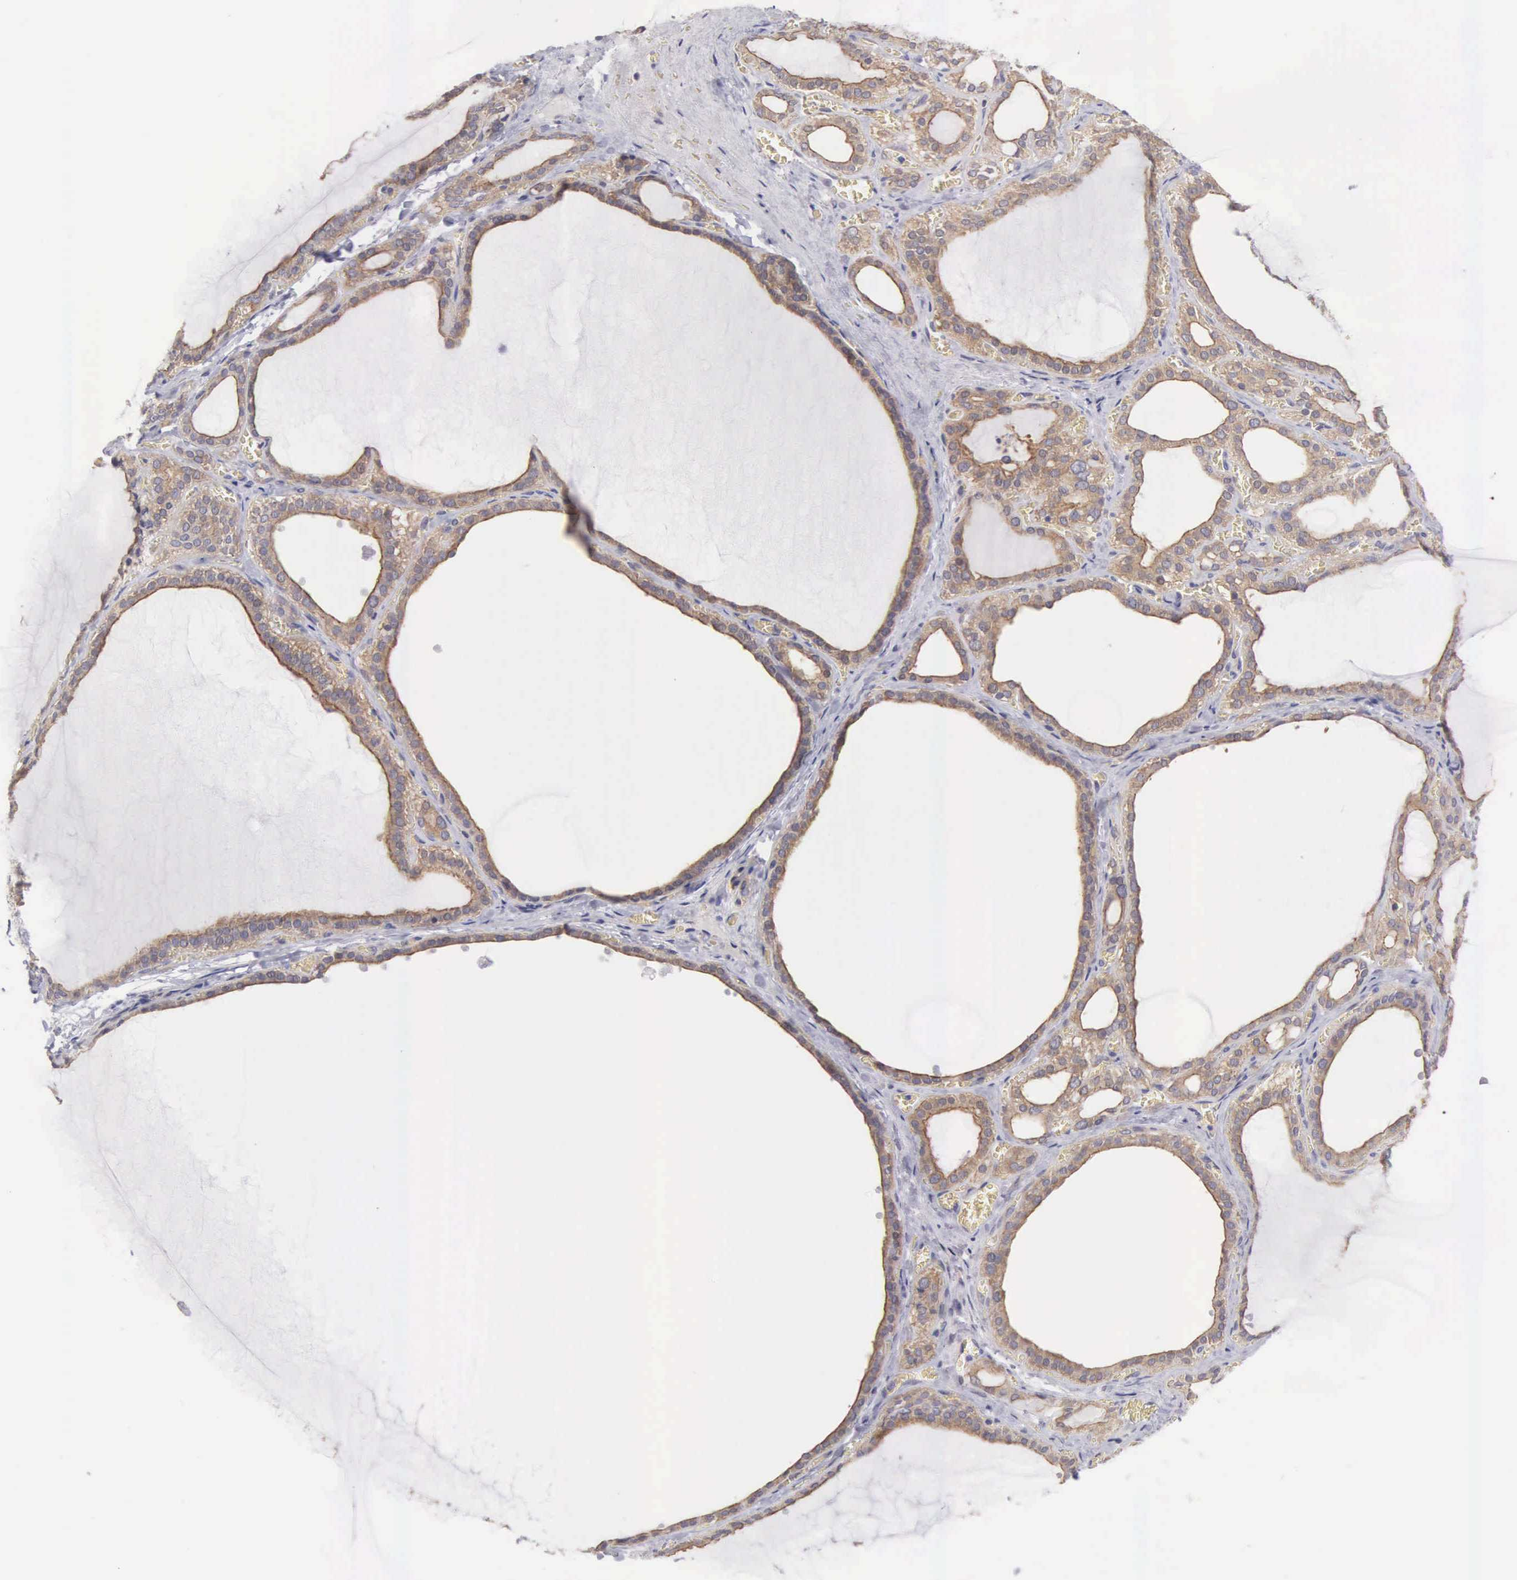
{"staining": {"intensity": "moderate", "quantity": ">75%", "location": "cytoplasmic/membranous"}, "tissue": "thyroid gland", "cell_type": "Glandular cells", "image_type": "normal", "snomed": [{"axis": "morphology", "description": "Normal tissue, NOS"}, {"axis": "topography", "description": "Thyroid gland"}], "caption": "Approximately >75% of glandular cells in normal thyroid gland display moderate cytoplasmic/membranous protein positivity as visualized by brown immunohistochemical staining.", "gene": "TXLNG", "patient": {"sex": "female", "age": 55}}